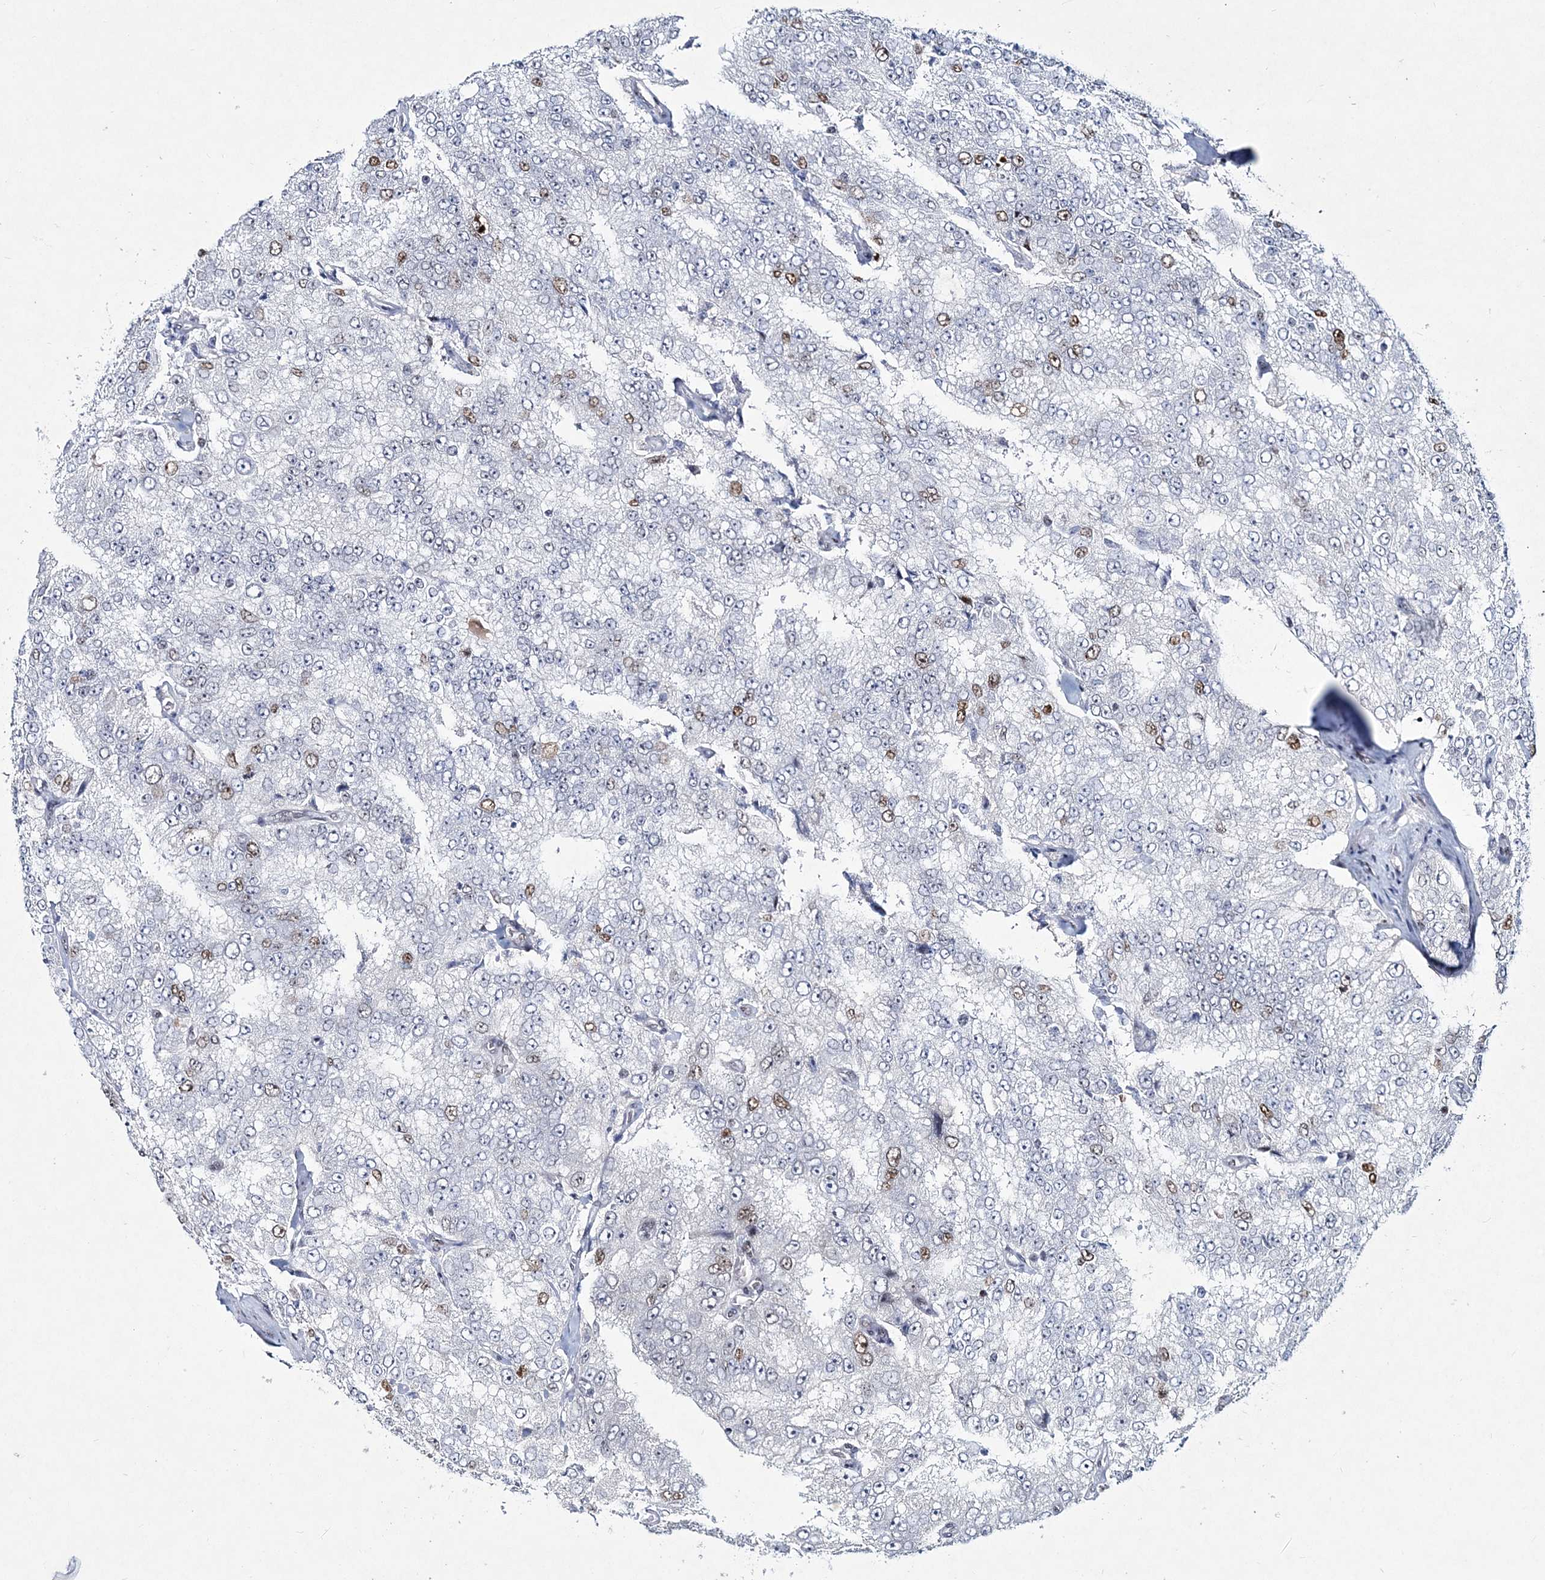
{"staining": {"intensity": "moderate", "quantity": "<25%", "location": "nuclear"}, "tissue": "prostate cancer", "cell_type": "Tumor cells", "image_type": "cancer", "snomed": [{"axis": "morphology", "description": "Adenocarcinoma, High grade"}, {"axis": "topography", "description": "Prostate"}], "caption": "Immunohistochemistry (IHC) staining of prostate cancer, which displays low levels of moderate nuclear staining in about <25% of tumor cells indicating moderate nuclear protein staining. The staining was performed using DAB (brown) for protein detection and nuclei were counterstained in hematoxylin (blue).", "gene": "LRRFIP2", "patient": {"sex": "male", "age": 58}}